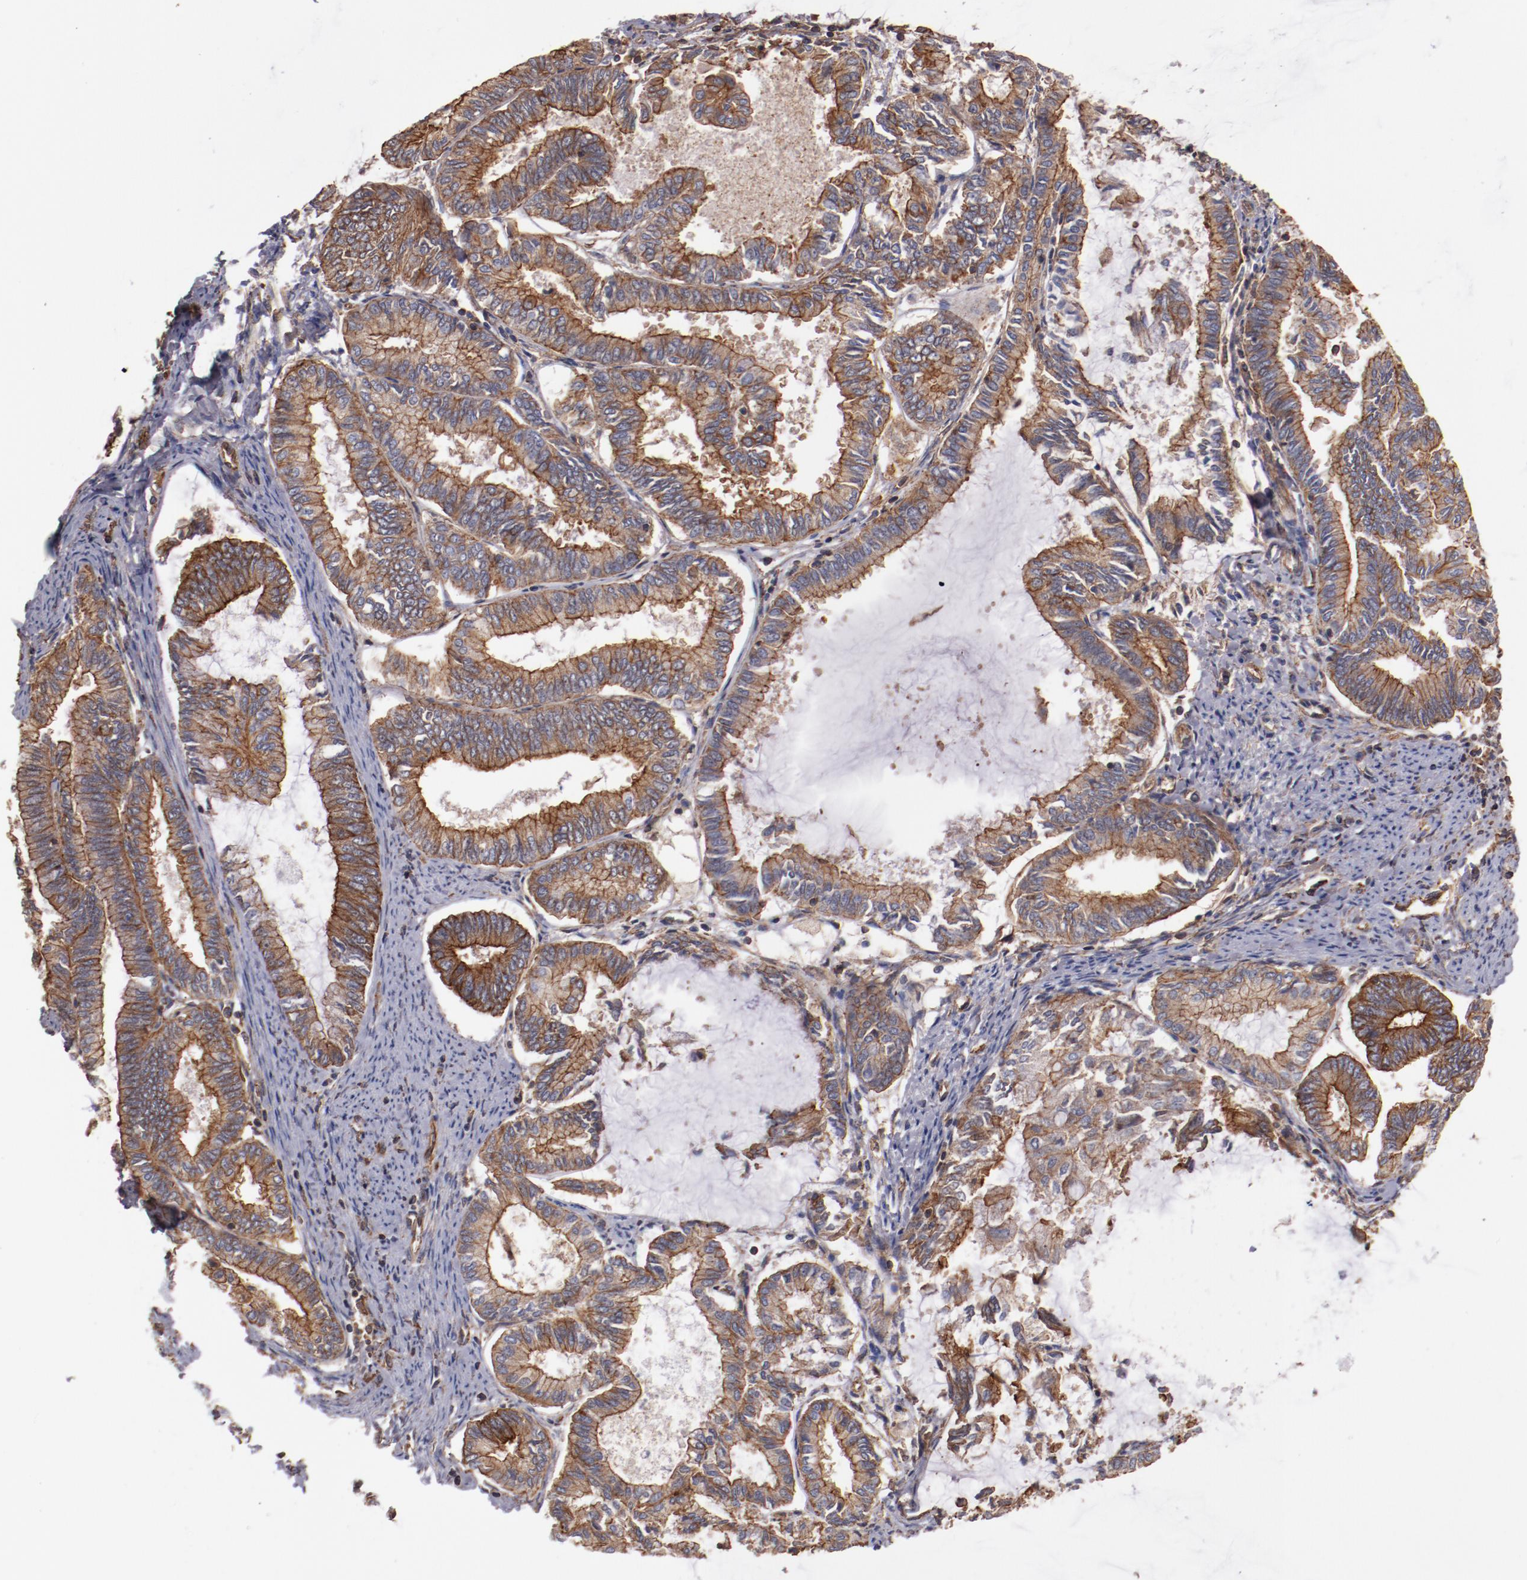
{"staining": {"intensity": "strong", "quantity": ">75%", "location": "cytoplasmic/membranous"}, "tissue": "endometrial cancer", "cell_type": "Tumor cells", "image_type": "cancer", "snomed": [{"axis": "morphology", "description": "Adenocarcinoma, NOS"}, {"axis": "topography", "description": "Endometrium"}], "caption": "Endometrial cancer tissue displays strong cytoplasmic/membranous staining in approximately >75% of tumor cells, visualized by immunohistochemistry.", "gene": "TMOD3", "patient": {"sex": "female", "age": 86}}